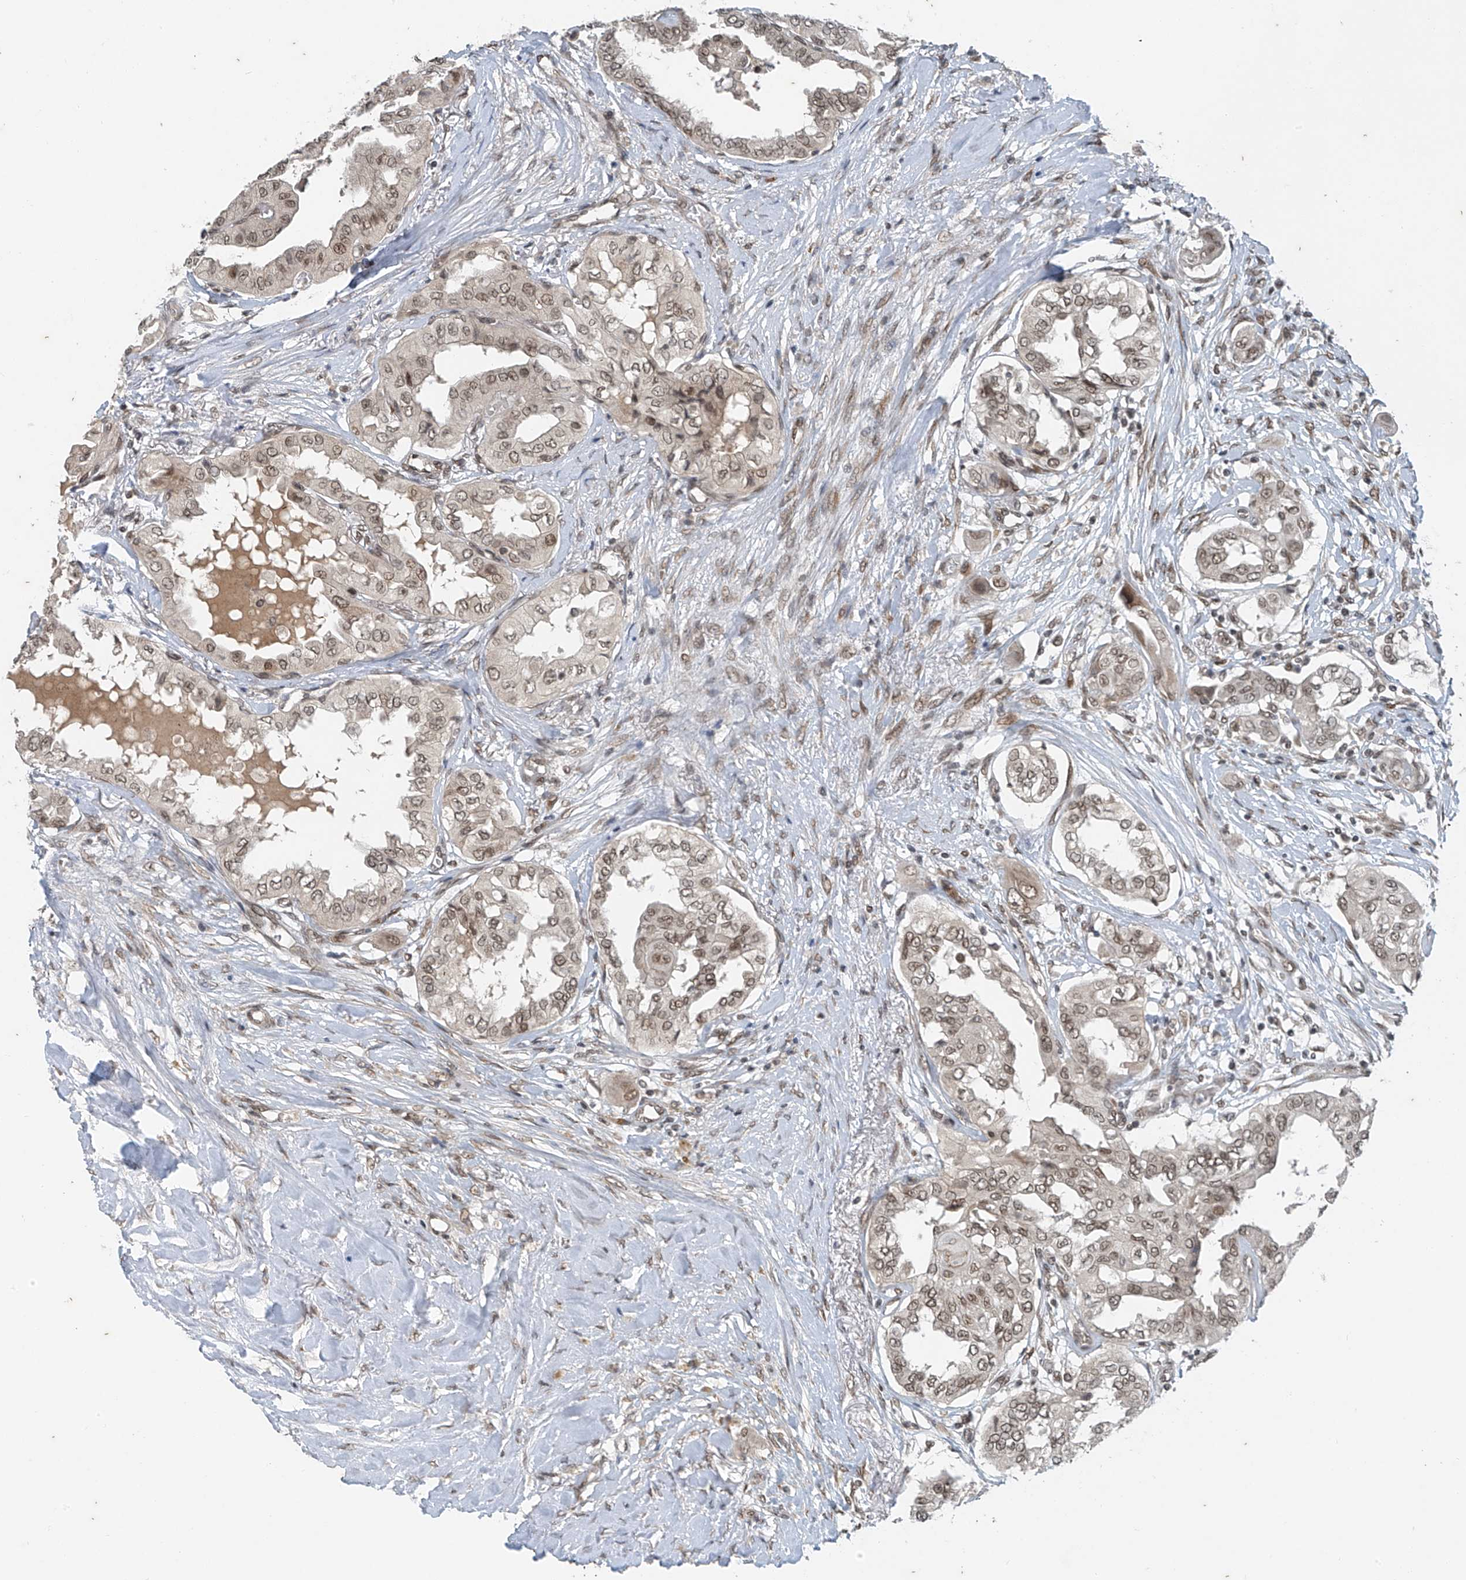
{"staining": {"intensity": "moderate", "quantity": ">75%", "location": "nuclear"}, "tissue": "thyroid cancer", "cell_type": "Tumor cells", "image_type": "cancer", "snomed": [{"axis": "morphology", "description": "Papillary adenocarcinoma, NOS"}, {"axis": "topography", "description": "Thyroid gland"}], "caption": "Immunohistochemistry (IHC) of thyroid cancer (papillary adenocarcinoma) displays medium levels of moderate nuclear expression in about >75% of tumor cells. The protein of interest is stained brown, and the nuclei are stained in blue (DAB (3,3'-diaminobenzidine) IHC with brightfield microscopy, high magnification).", "gene": "TAF8", "patient": {"sex": "female", "age": 59}}